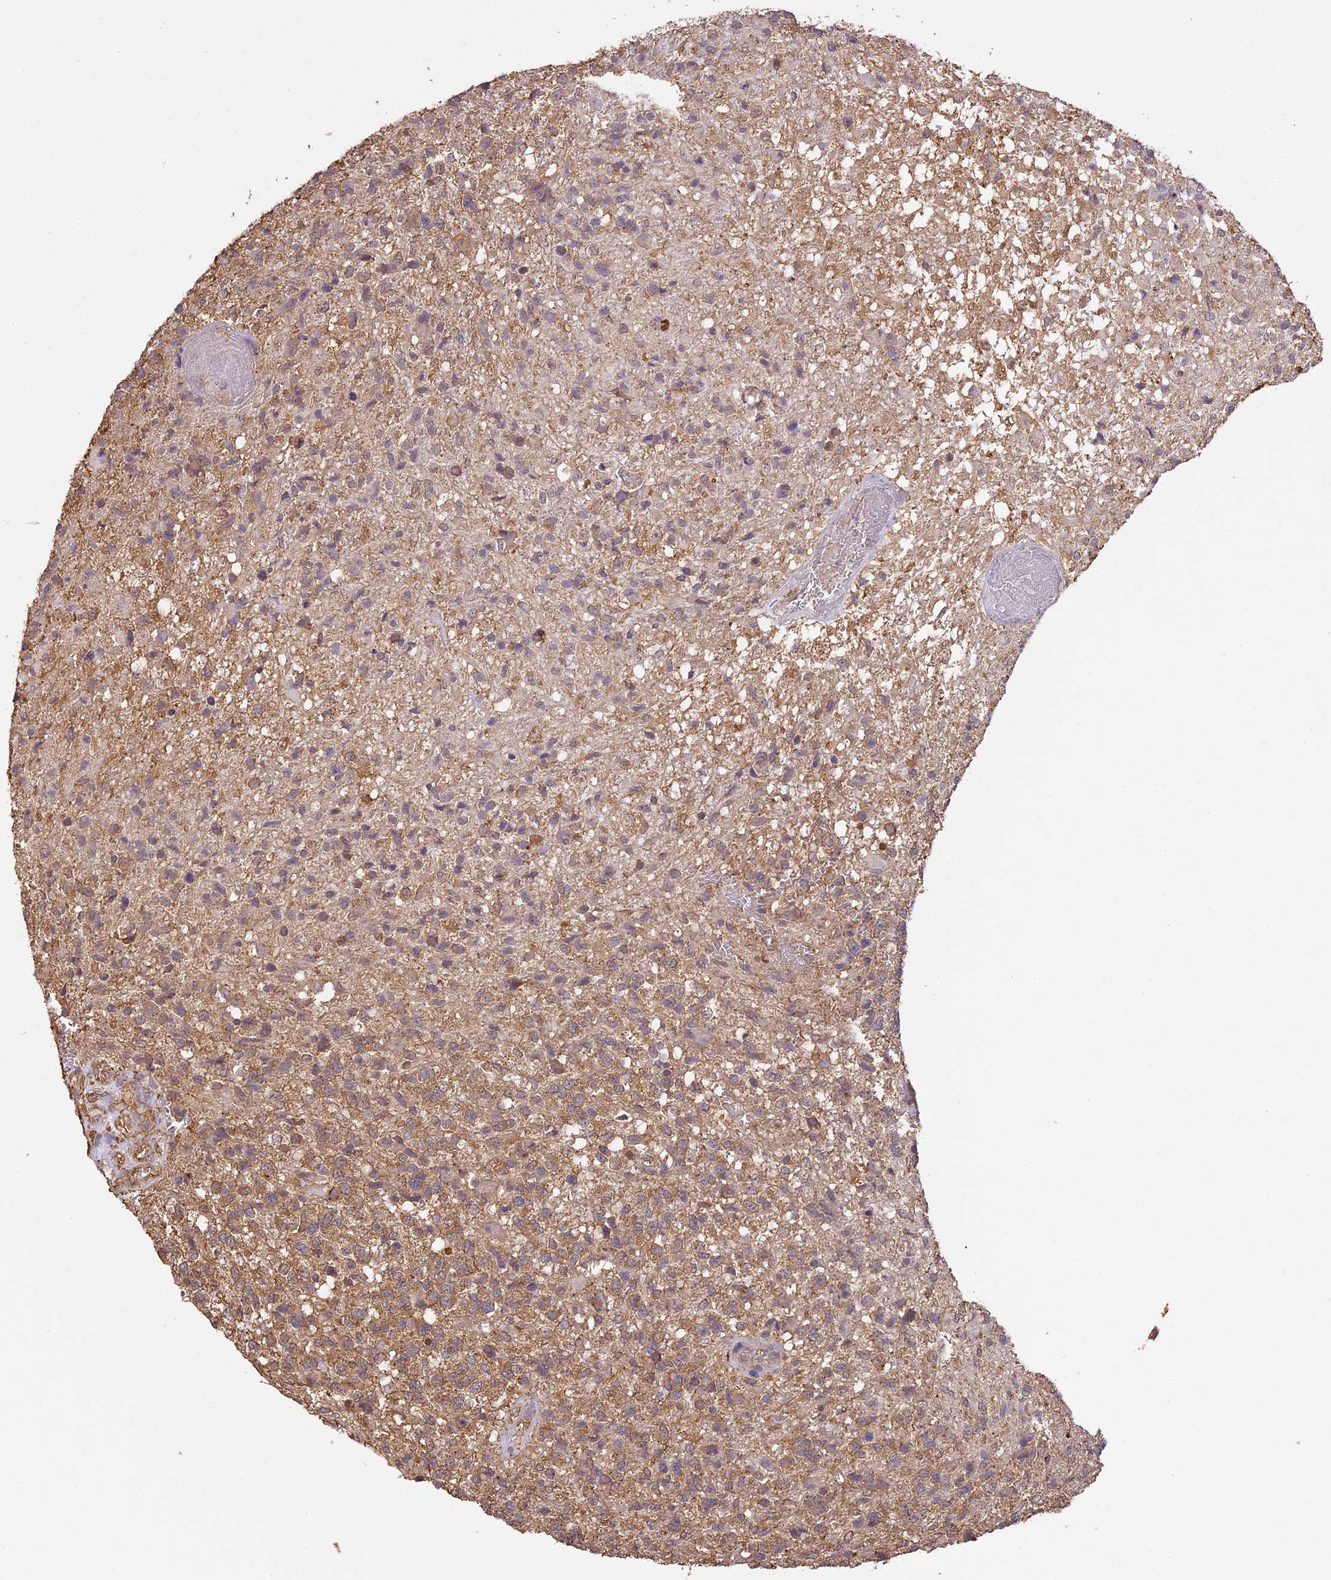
{"staining": {"intensity": "weak", "quantity": "<25%", "location": "cytoplasmic/membranous"}, "tissue": "glioma", "cell_type": "Tumor cells", "image_type": "cancer", "snomed": [{"axis": "morphology", "description": "Glioma, malignant, High grade"}, {"axis": "topography", "description": "Brain"}], "caption": "Tumor cells are negative for brown protein staining in malignant high-grade glioma. (Brightfield microscopy of DAB immunohistochemistry at high magnification).", "gene": "ARHGAP19", "patient": {"sex": "male", "age": 56}}